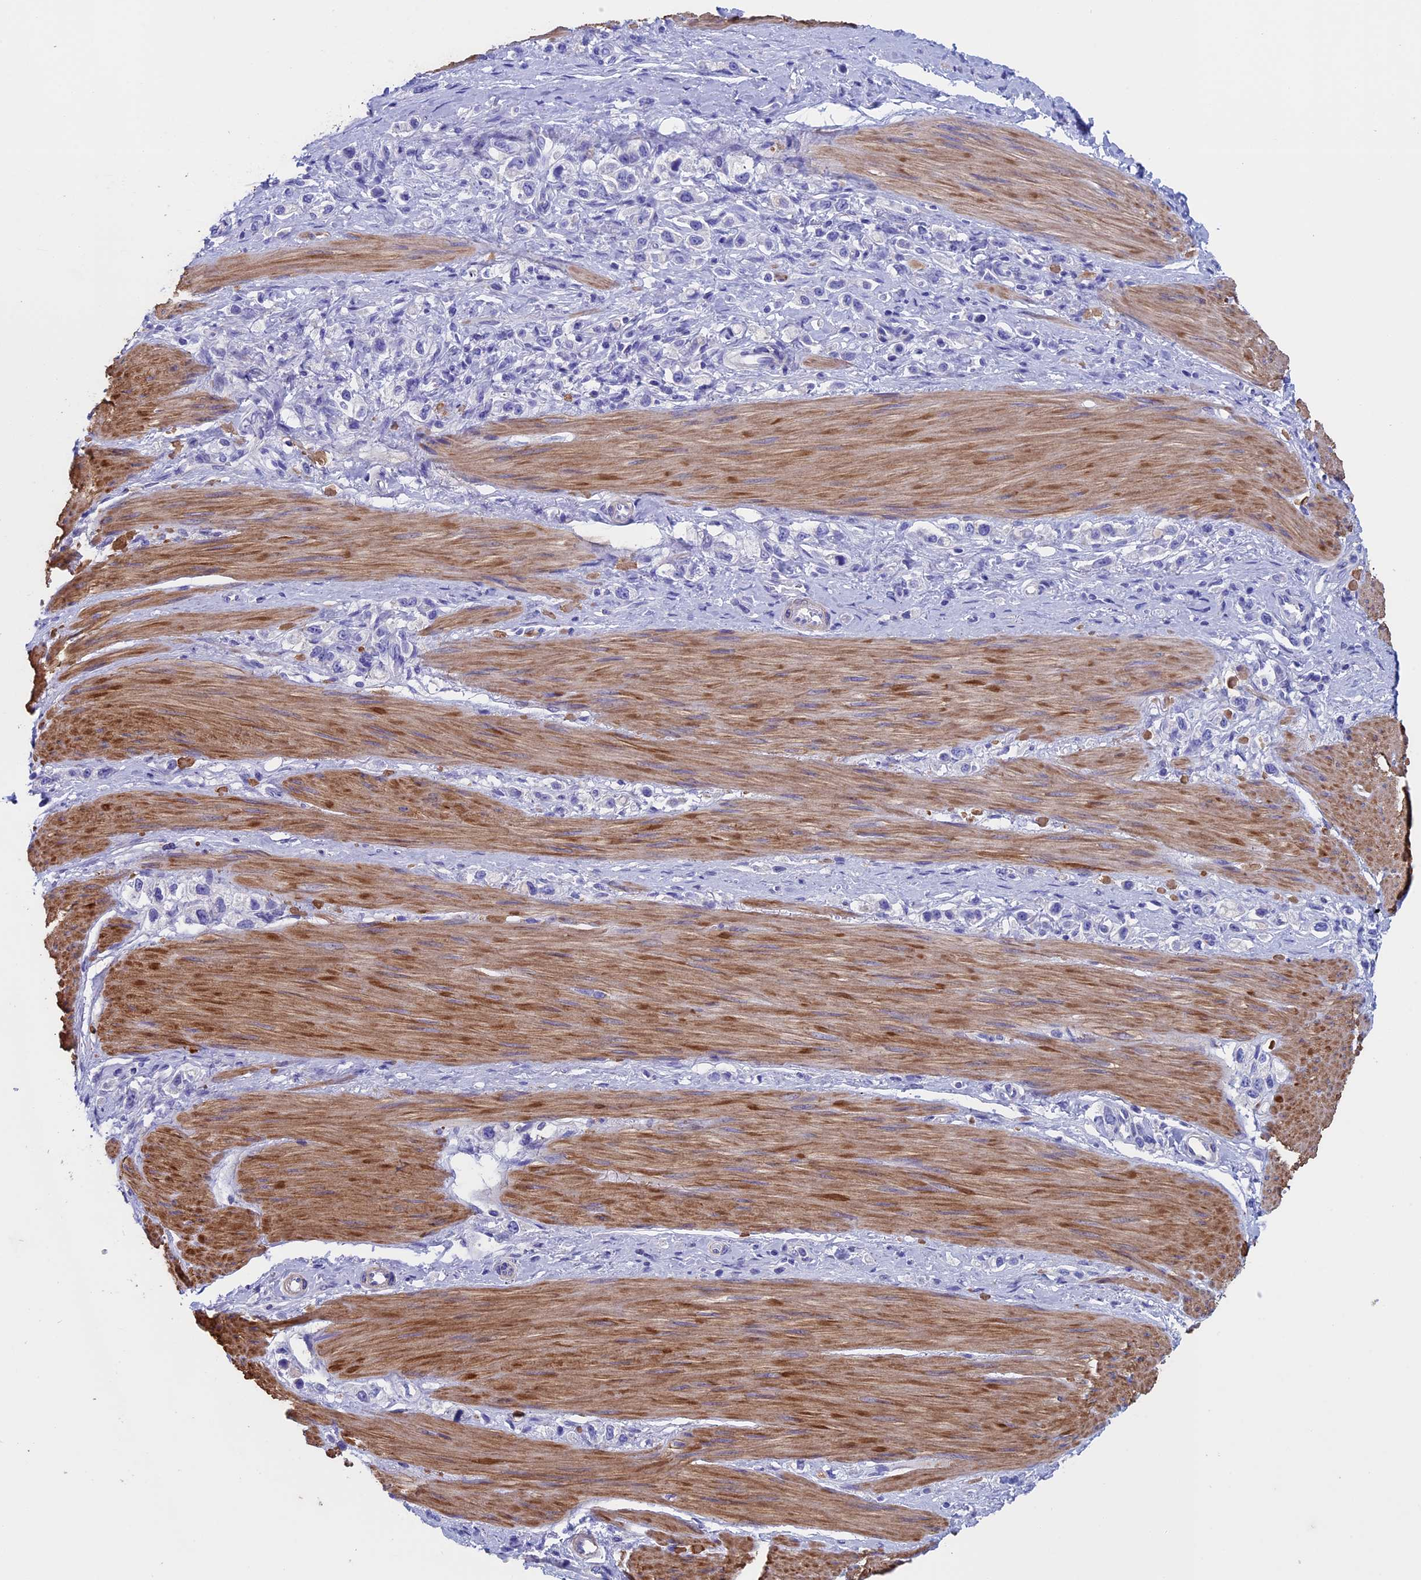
{"staining": {"intensity": "negative", "quantity": "none", "location": "none"}, "tissue": "stomach cancer", "cell_type": "Tumor cells", "image_type": "cancer", "snomed": [{"axis": "morphology", "description": "Adenocarcinoma, NOS"}, {"axis": "topography", "description": "Stomach"}], "caption": "Tumor cells are negative for brown protein staining in stomach cancer.", "gene": "ADH7", "patient": {"sex": "female", "age": 65}}